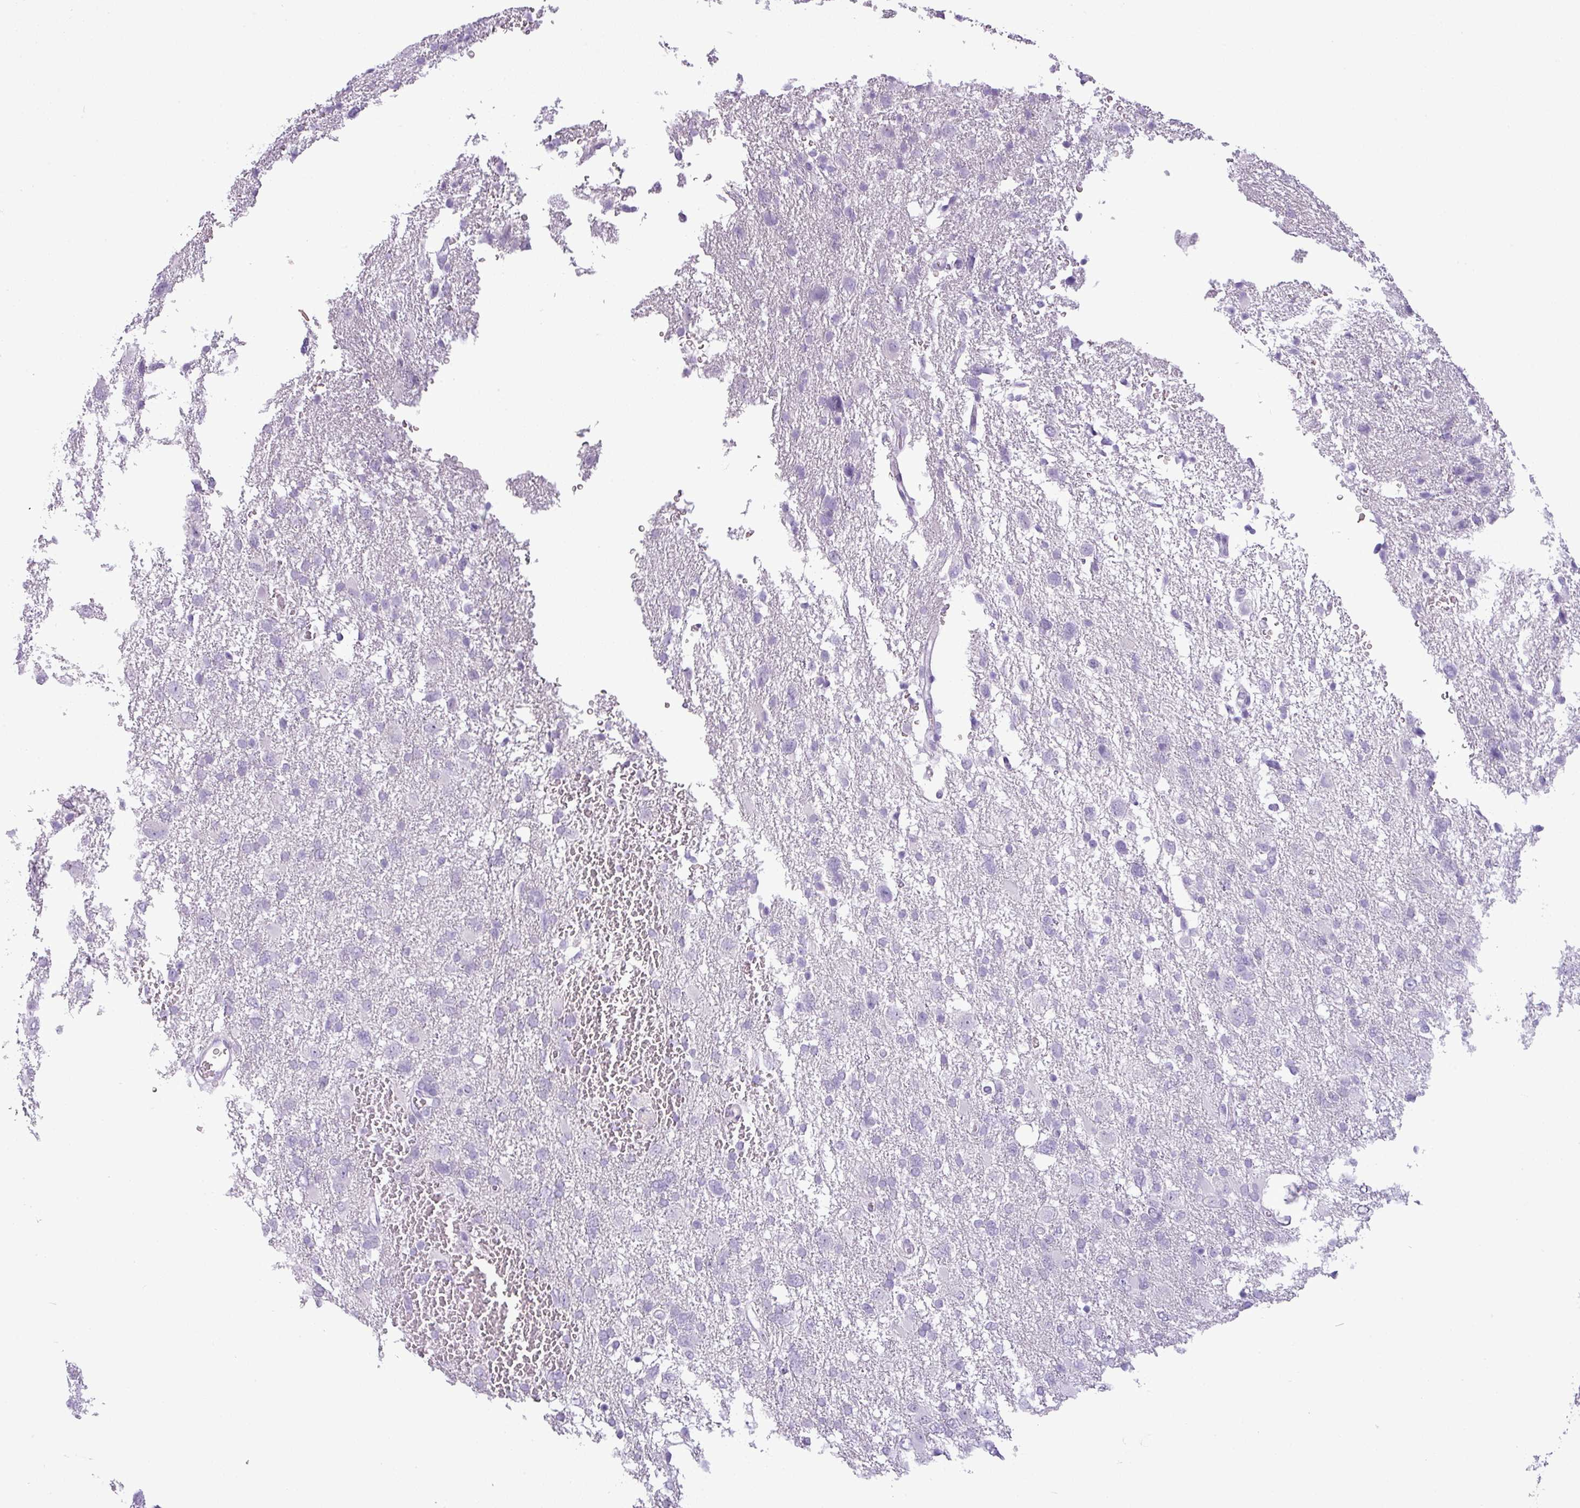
{"staining": {"intensity": "negative", "quantity": "none", "location": "none"}, "tissue": "glioma", "cell_type": "Tumor cells", "image_type": "cancer", "snomed": [{"axis": "morphology", "description": "Glioma, malignant, High grade"}, {"axis": "topography", "description": "Brain"}], "caption": "A micrograph of human high-grade glioma (malignant) is negative for staining in tumor cells.", "gene": "CDH16", "patient": {"sex": "male", "age": 61}}